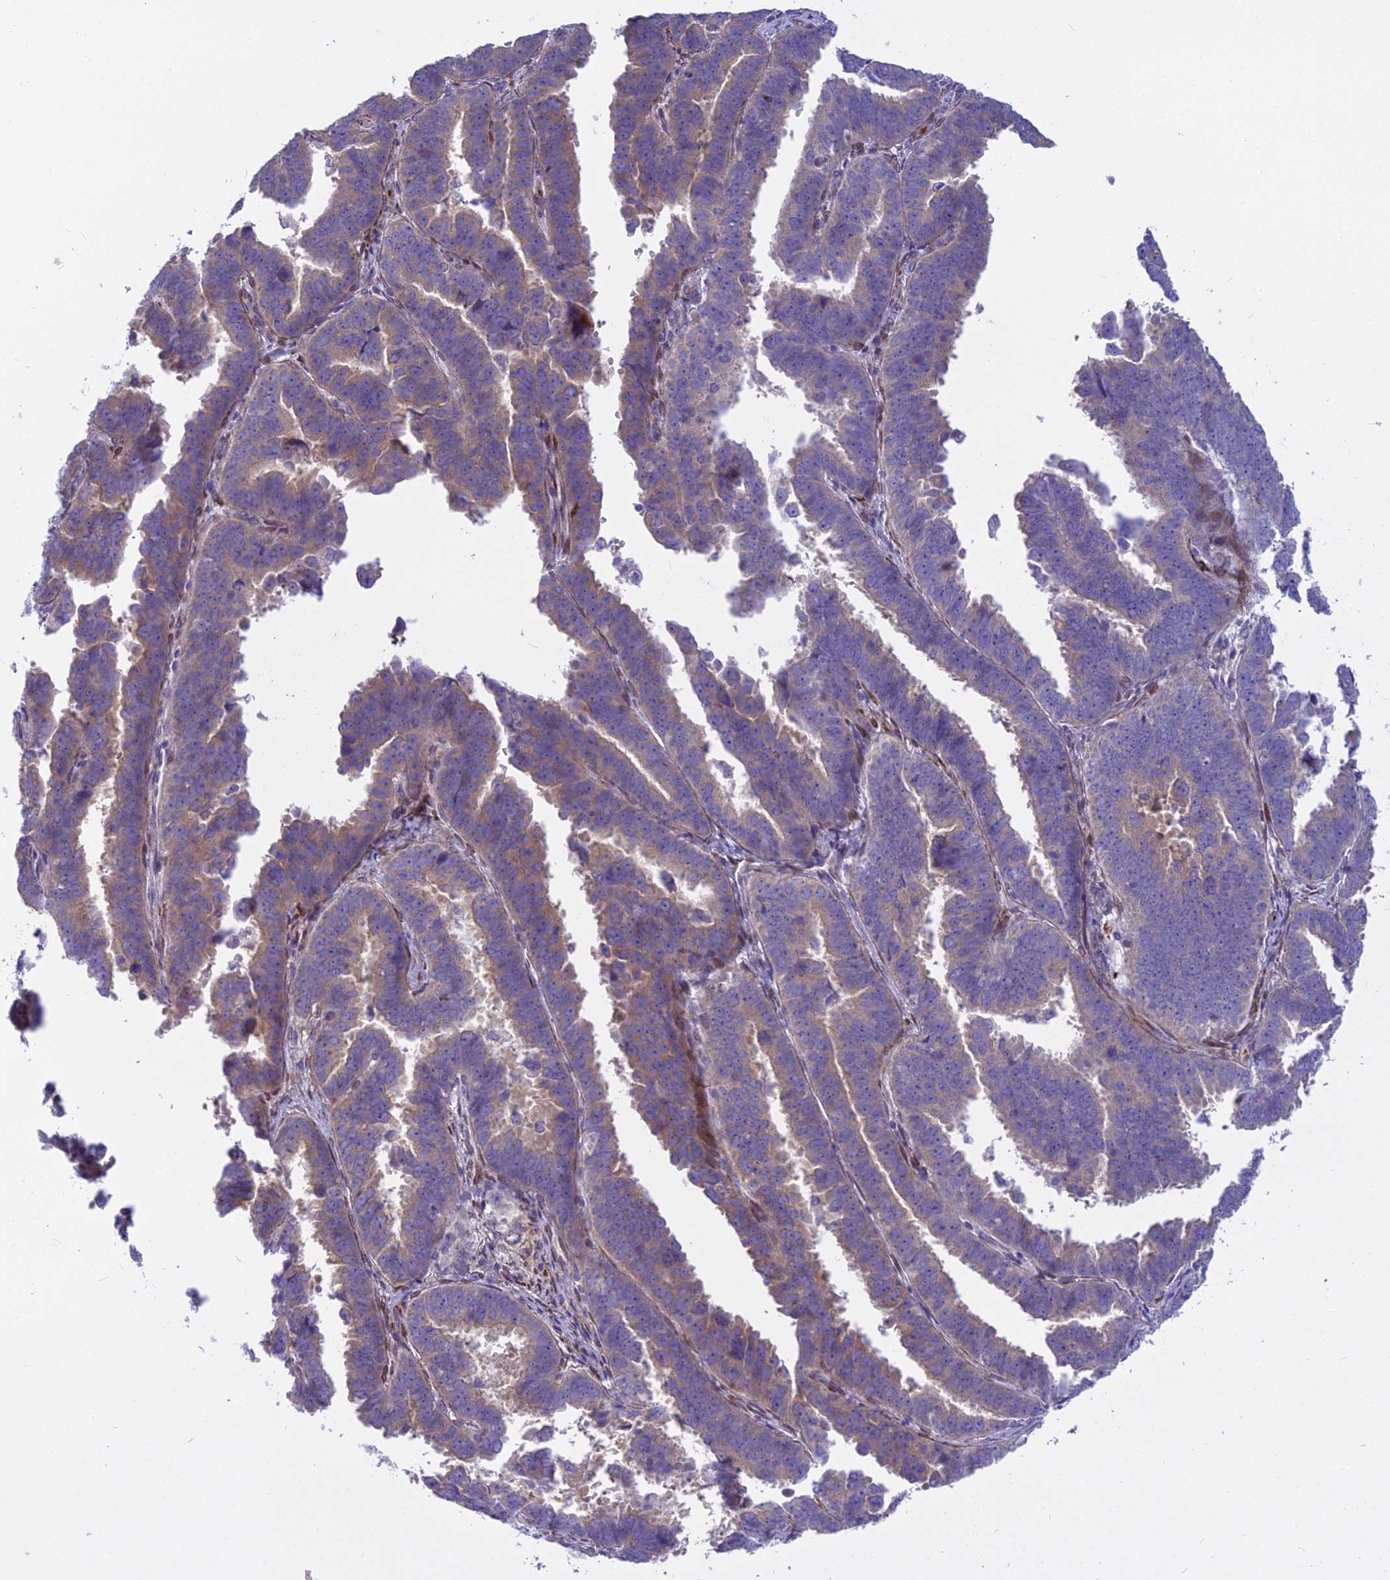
{"staining": {"intensity": "weak", "quantity": "25%-75%", "location": "cytoplasmic/membranous"}, "tissue": "endometrial cancer", "cell_type": "Tumor cells", "image_type": "cancer", "snomed": [{"axis": "morphology", "description": "Adenocarcinoma, NOS"}, {"axis": "topography", "description": "Endometrium"}], "caption": "High-power microscopy captured an IHC photomicrograph of endometrial cancer, revealing weak cytoplasmic/membranous staining in about 25%-75% of tumor cells.", "gene": "PCDHB14", "patient": {"sex": "female", "age": 75}}